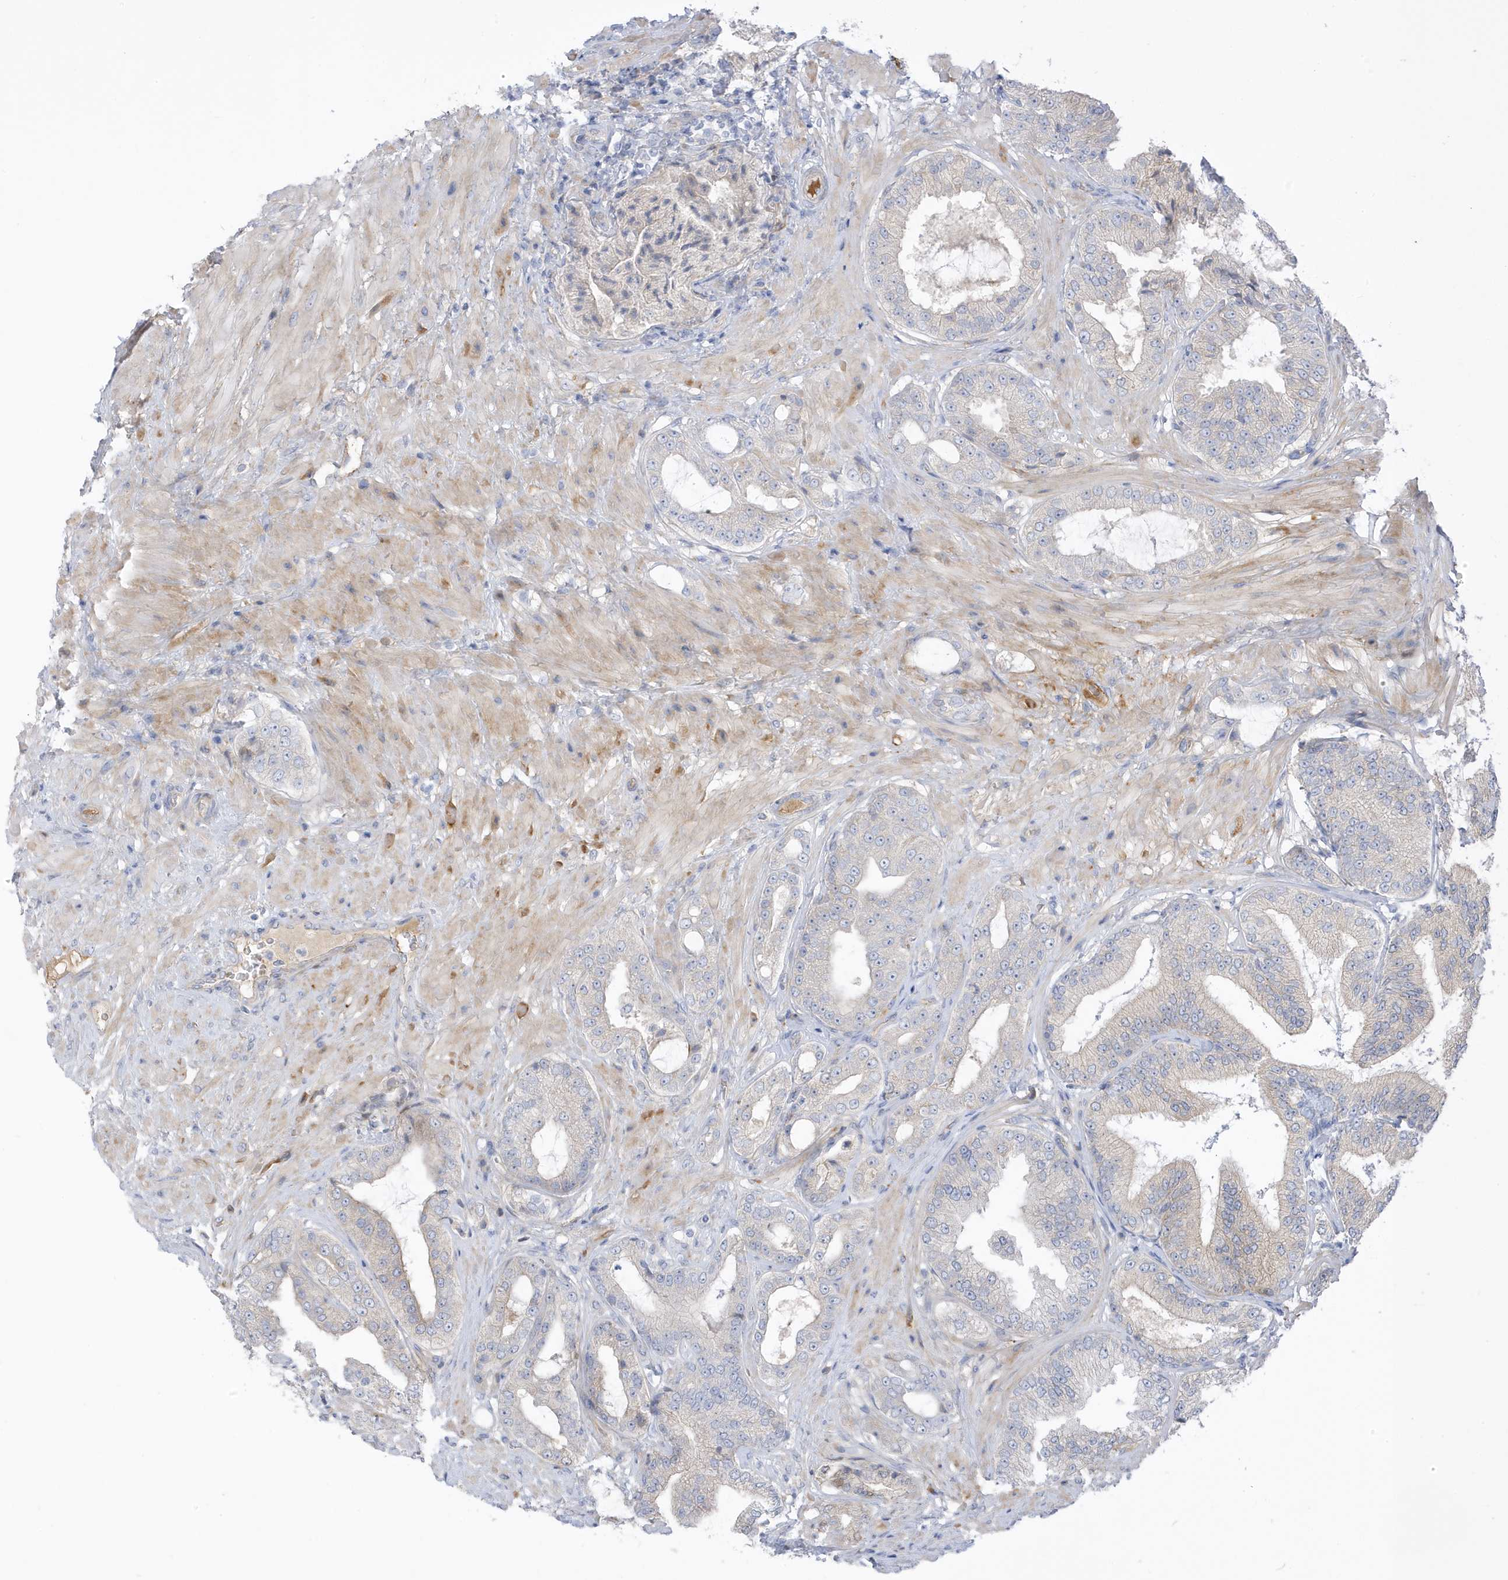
{"staining": {"intensity": "negative", "quantity": "none", "location": "none"}, "tissue": "prostate cancer", "cell_type": "Tumor cells", "image_type": "cancer", "snomed": [{"axis": "morphology", "description": "Adenocarcinoma, Low grade"}, {"axis": "topography", "description": "Prostate"}], "caption": "Human prostate cancer (adenocarcinoma (low-grade)) stained for a protein using IHC reveals no staining in tumor cells.", "gene": "ATP13A5", "patient": {"sex": "male", "age": 63}}